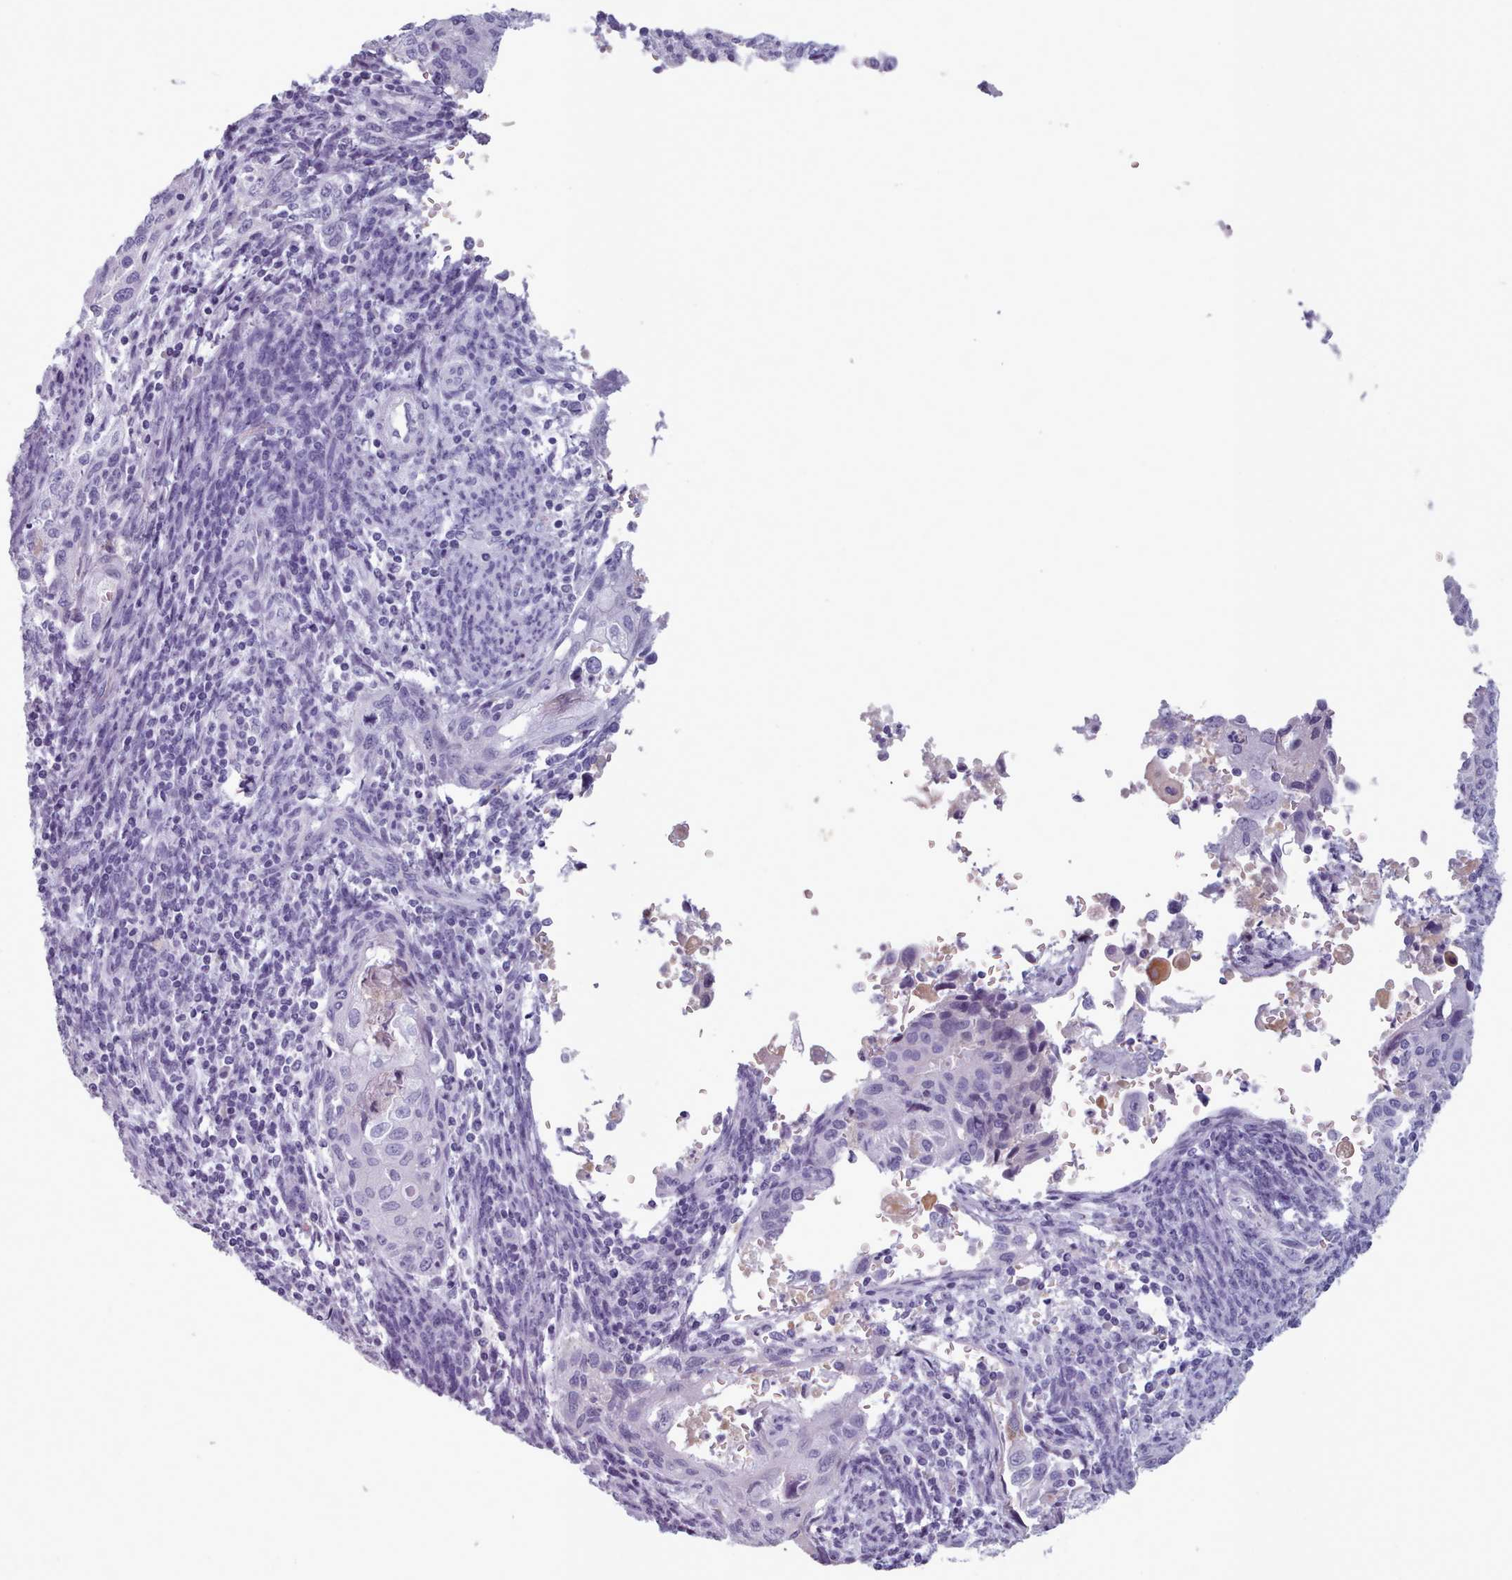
{"staining": {"intensity": "negative", "quantity": "none", "location": "none"}, "tissue": "cervical cancer", "cell_type": "Tumor cells", "image_type": "cancer", "snomed": [{"axis": "morphology", "description": "Squamous cell carcinoma, NOS"}, {"axis": "topography", "description": "Cervix"}], "caption": "DAB (3,3'-diaminobenzidine) immunohistochemical staining of cervical cancer (squamous cell carcinoma) demonstrates no significant positivity in tumor cells.", "gene": "ZNF43", "patient": {"sex": "female", "age": 67}}